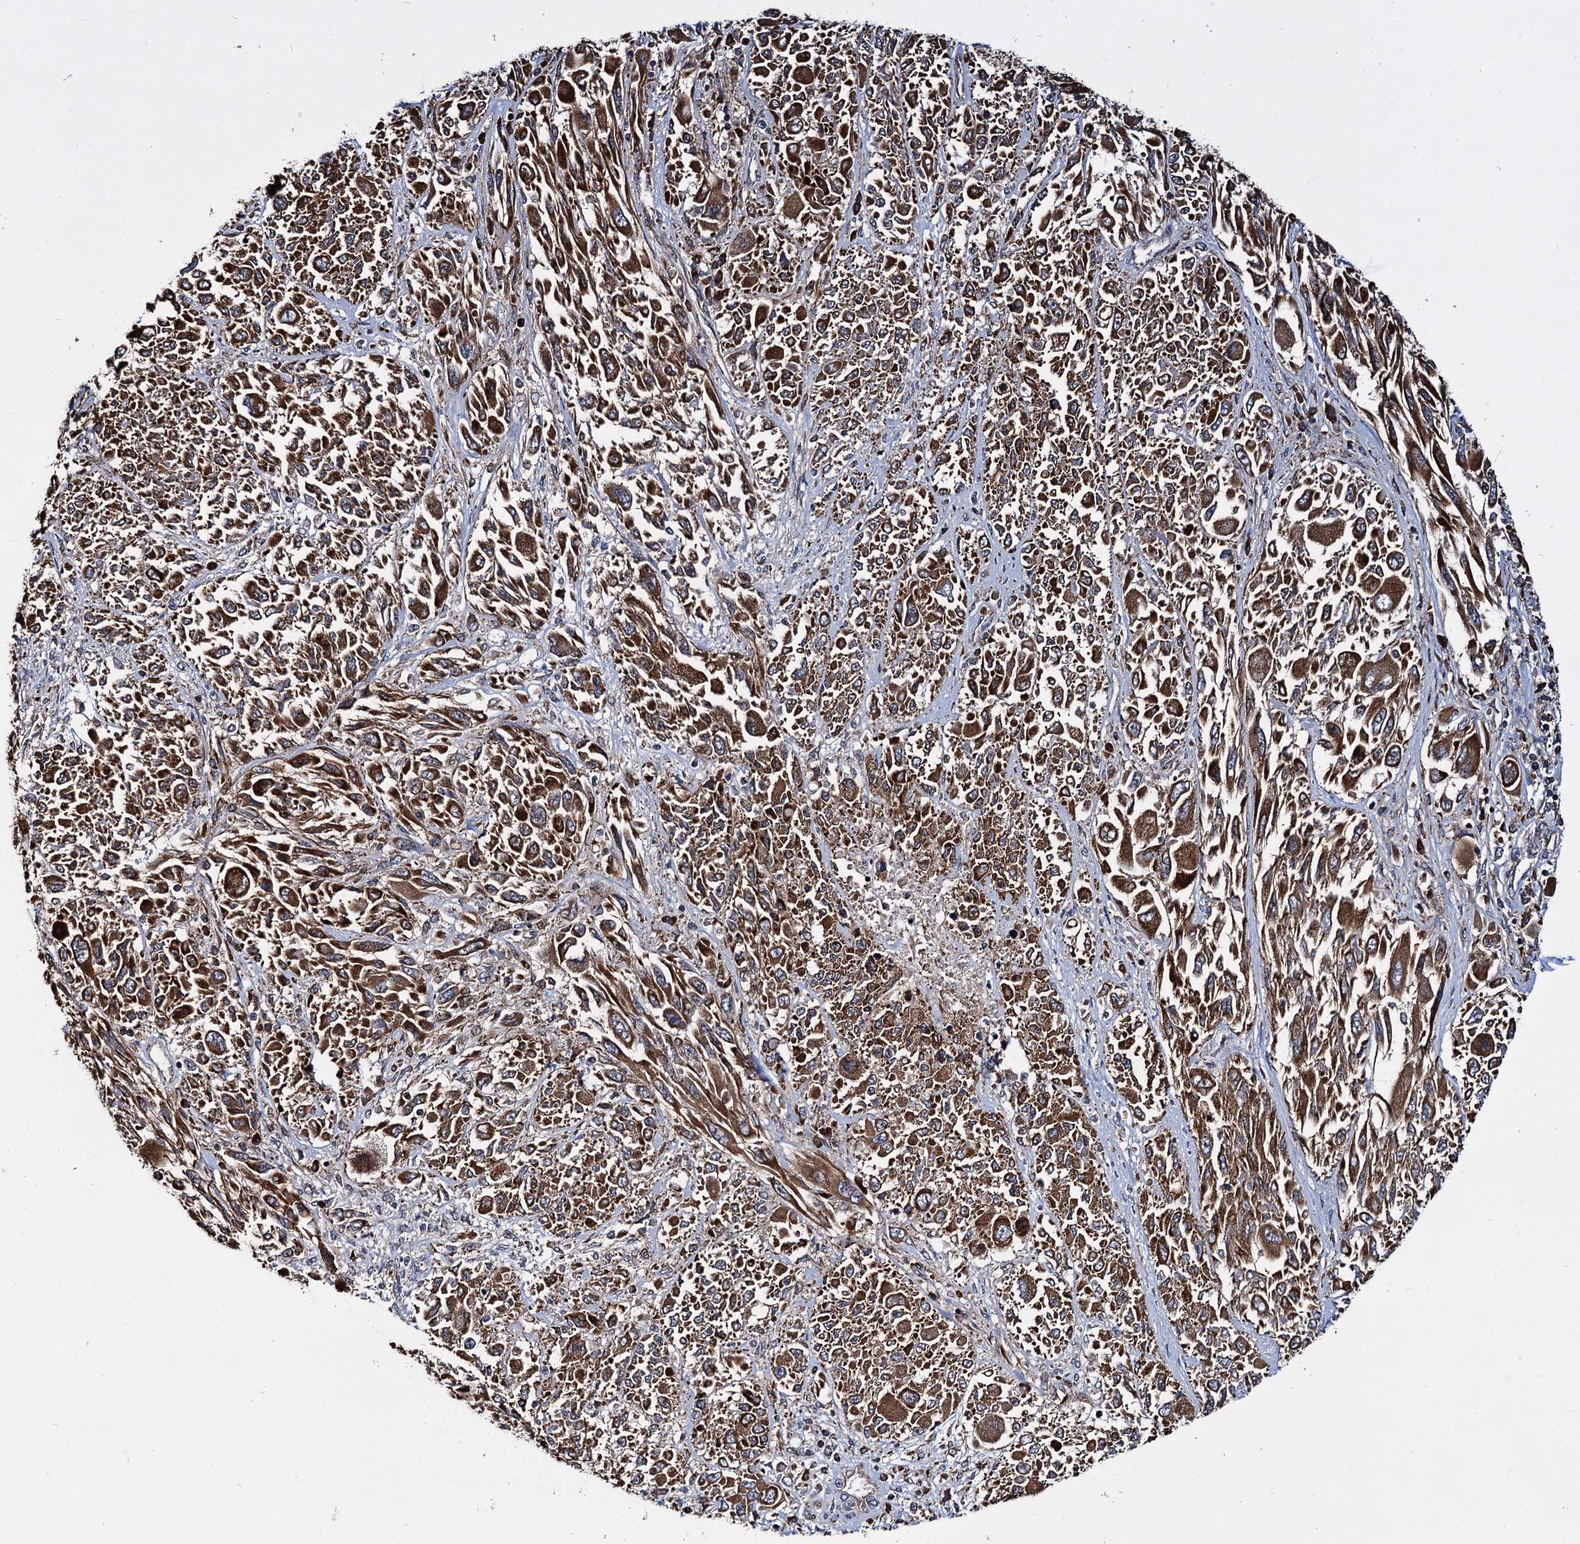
{"staining": {"intensity": "moderate", "quantity": ">75%", "location": "cytoplasmic/membranous"}, "tissue": "melanoma", "cell_type": "Tumor cells", "image_type": "cancer", "snomed": [{"axis": "morphology", "description": "Malignant melanoma, NOS"}, {"axis": "topography", "description": "Skin"}], "caption": "Immunohistochemical staining of human melanoma reveals medium levels of moderate cytoplasmic/membranous positivity in about >75% of tumor cells. The protein of interest is stained brown, and the nuclei are stained in blue (DAB IHC with brightfield microscopy, high magnification).", "gene": "UFM1", "patient": {"sex": "female", "age": 91}}